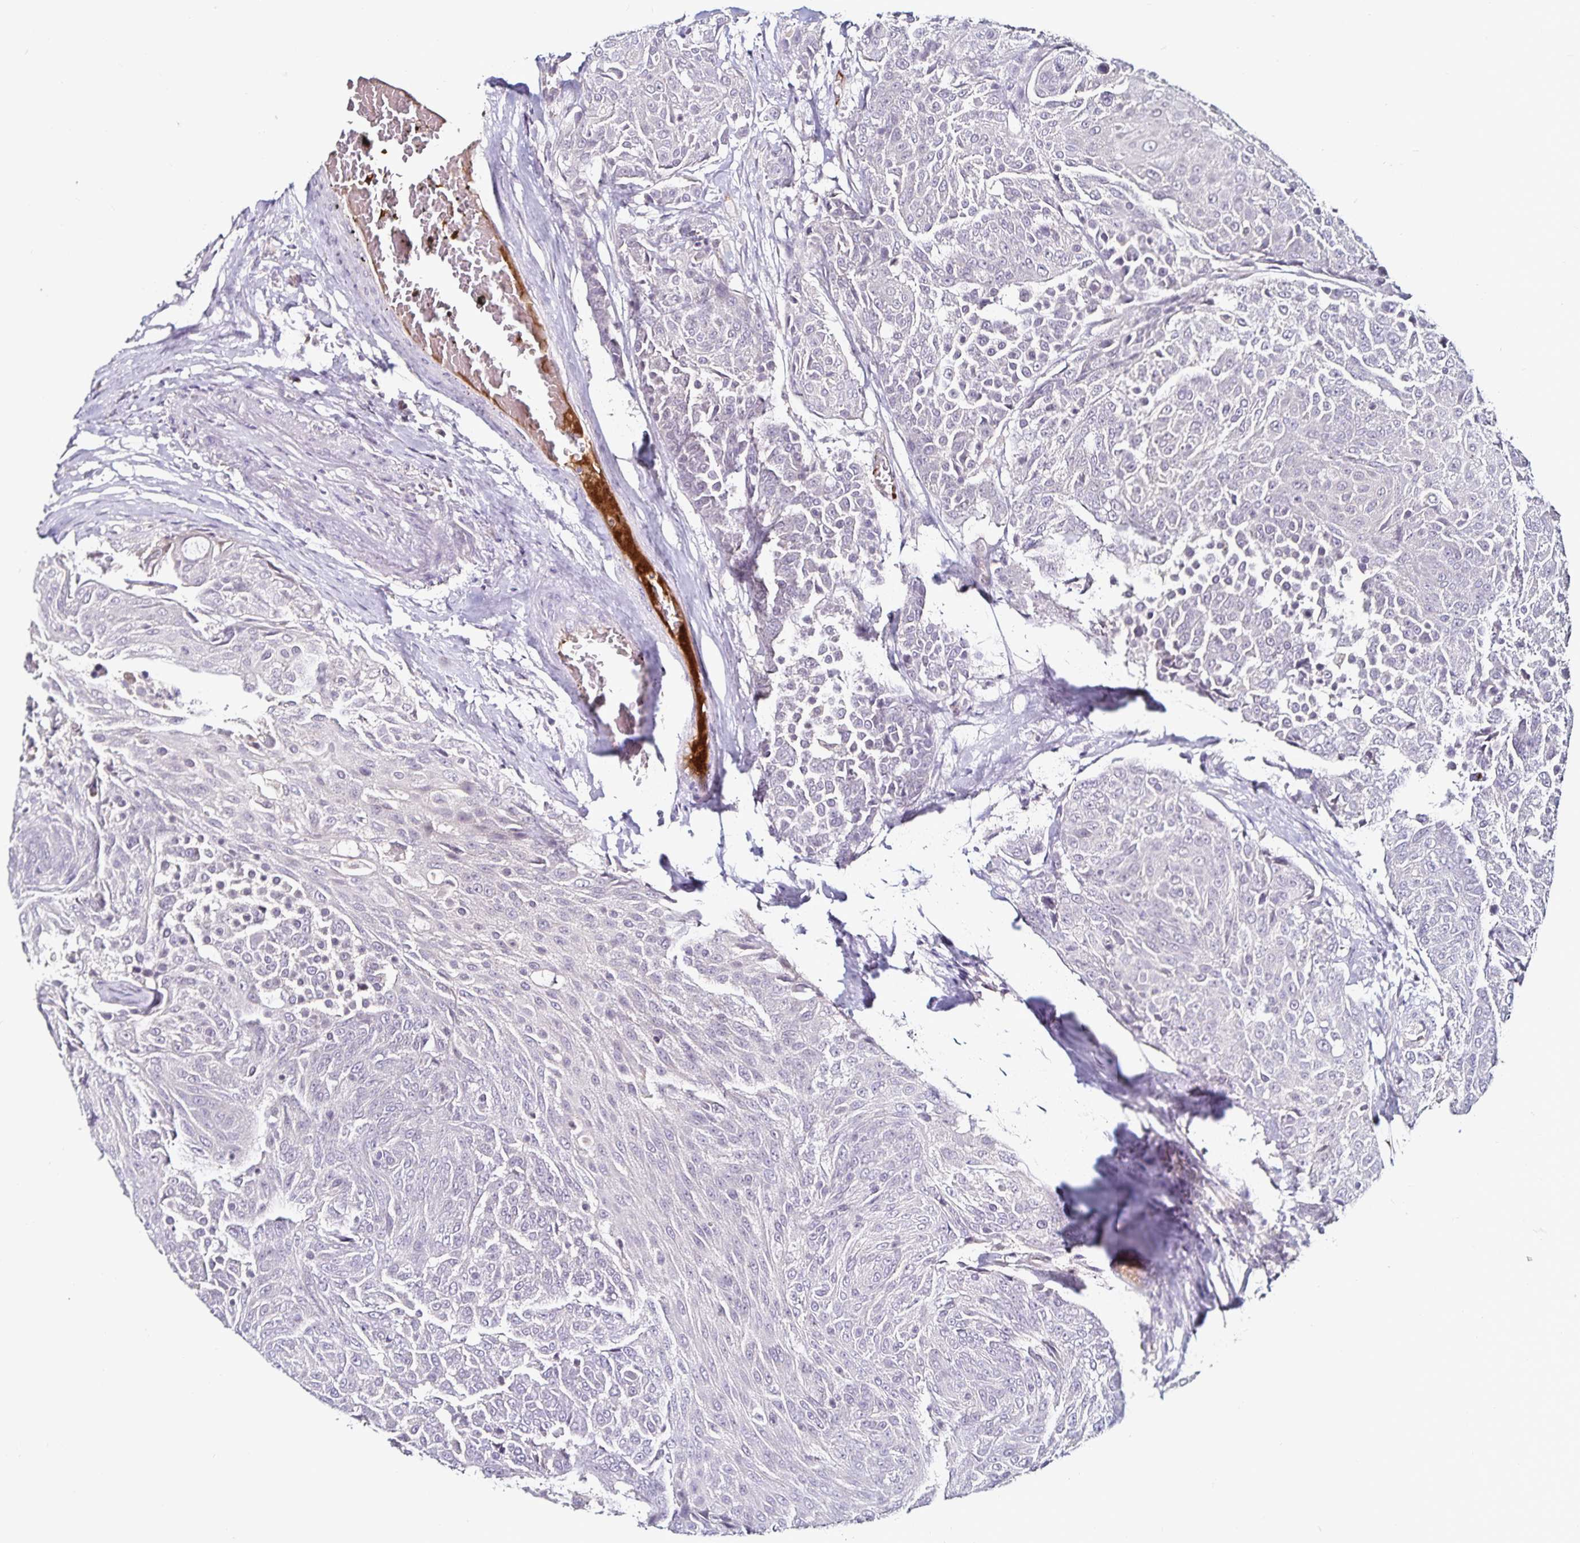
{"staining": {"intensity": "negative", "quantity": "none", "location": "none"}, "tissue": "urothelial cancer", "cell_type": "Tumor cells", "image_type": "cancer", "snomed": [{"axis": "morphology", "description": "Urothelial carcinoma, High grade"}, {"axis": "topography", "description": "Urinary bladder"}], "caption": "This is a histopathology image of immunohistochemistry (IHC) staining of high-grade urothelial carcinoma, which shows no positivity in tumor cells.", "gene": "ACSL5", "patient": {"sex": "female", "age": 63}}